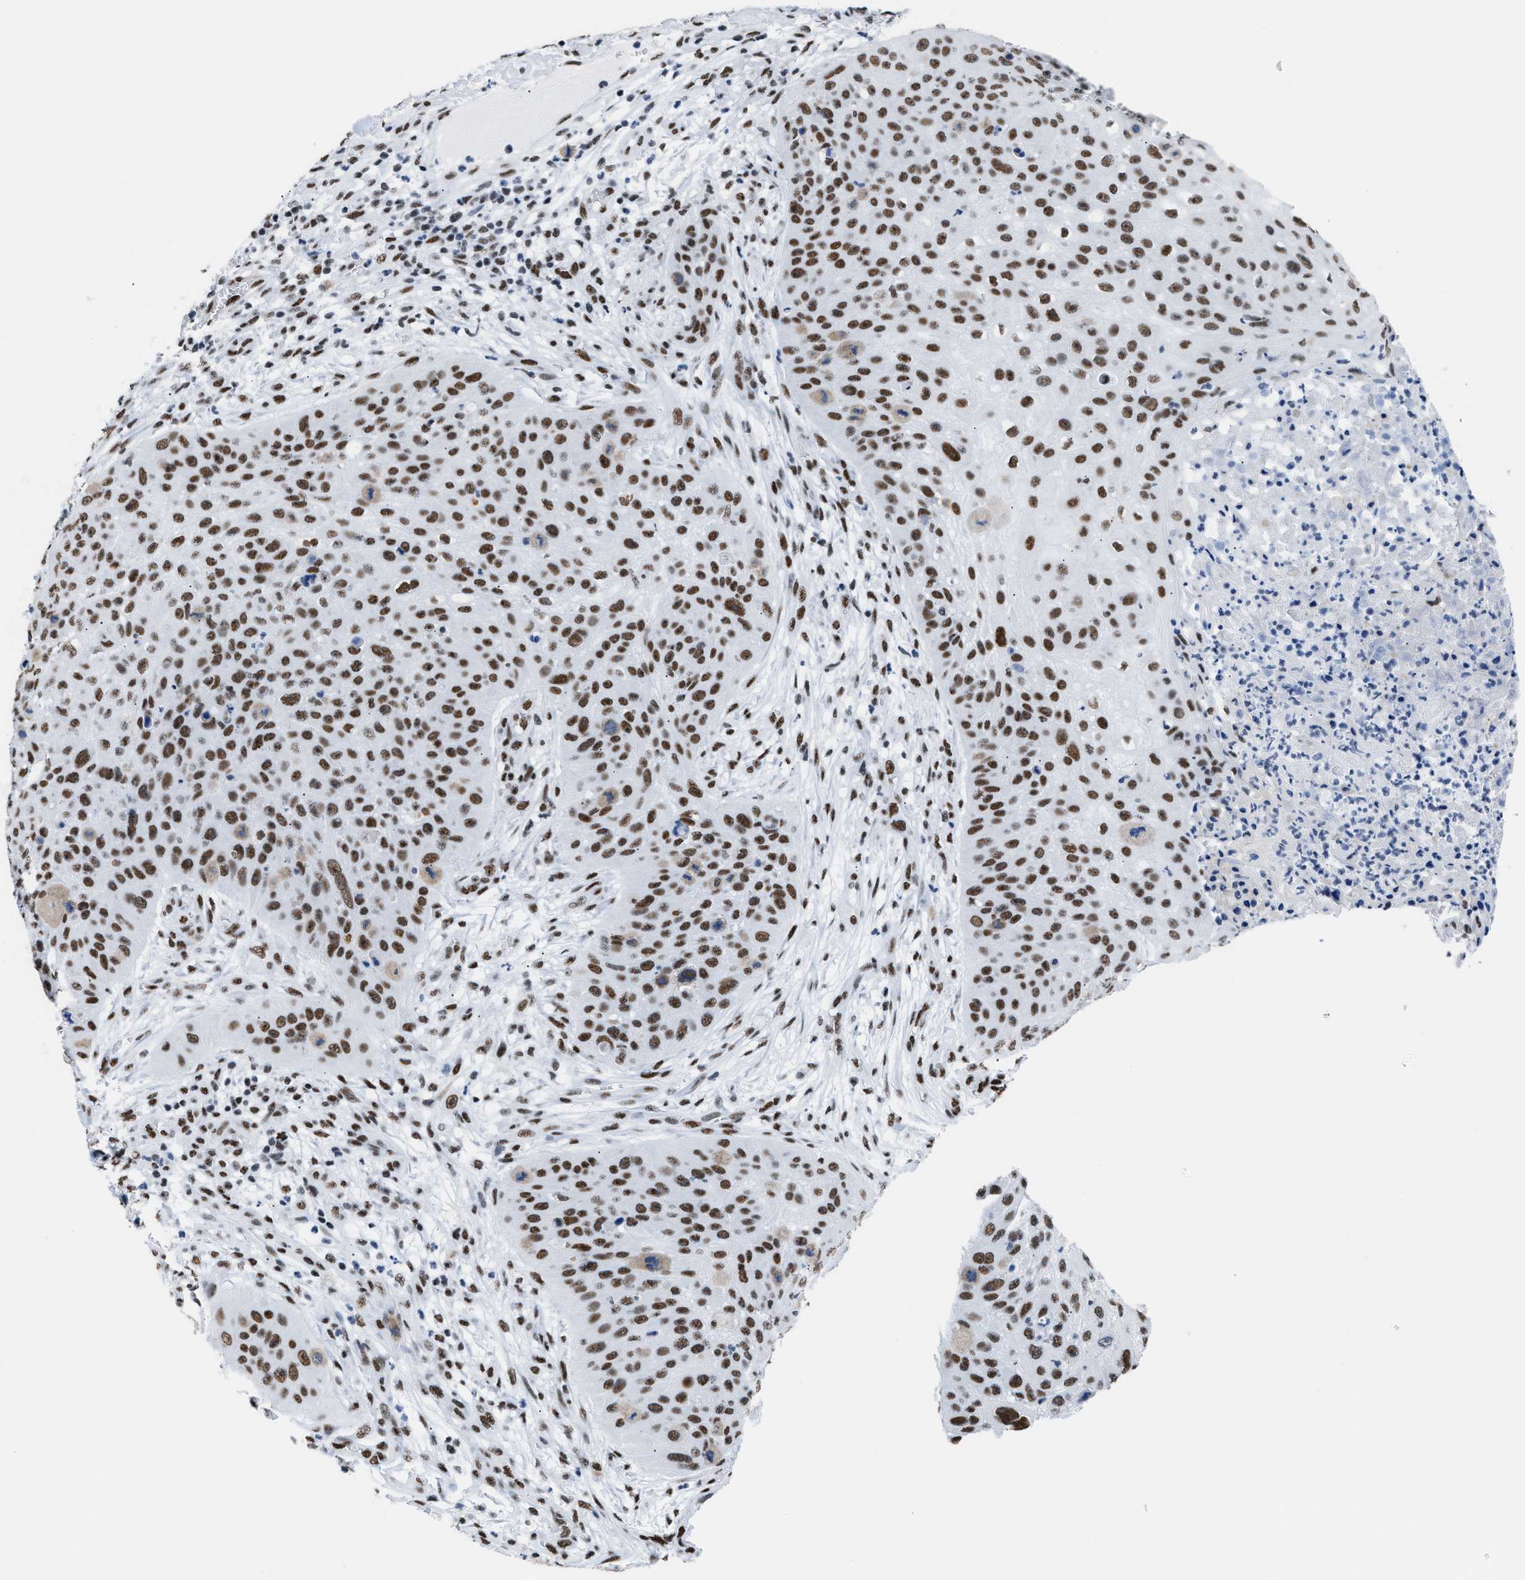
{"staining": {"intensity": "strong", "quantity": ">75%", "location": "nuclear"}, "tissue": "skin cancer", "cell_type": "Tumor cells", "image_type": "cancer", "snomed": [{"axis": "morphology", "description": "Squamous cell carcinoma, NOS"}, {"axis": "topography", "description": "Skin"}], "caption": "Immunohistochemical staining of human skin squamous cell carcinoma exhibits high levels of strong nuclear expression in approximately >75% of tumor cells. Nuclei are stained in blue.", "gene": "CCAR2", "patient": {"sex": "female", "age": 80}}